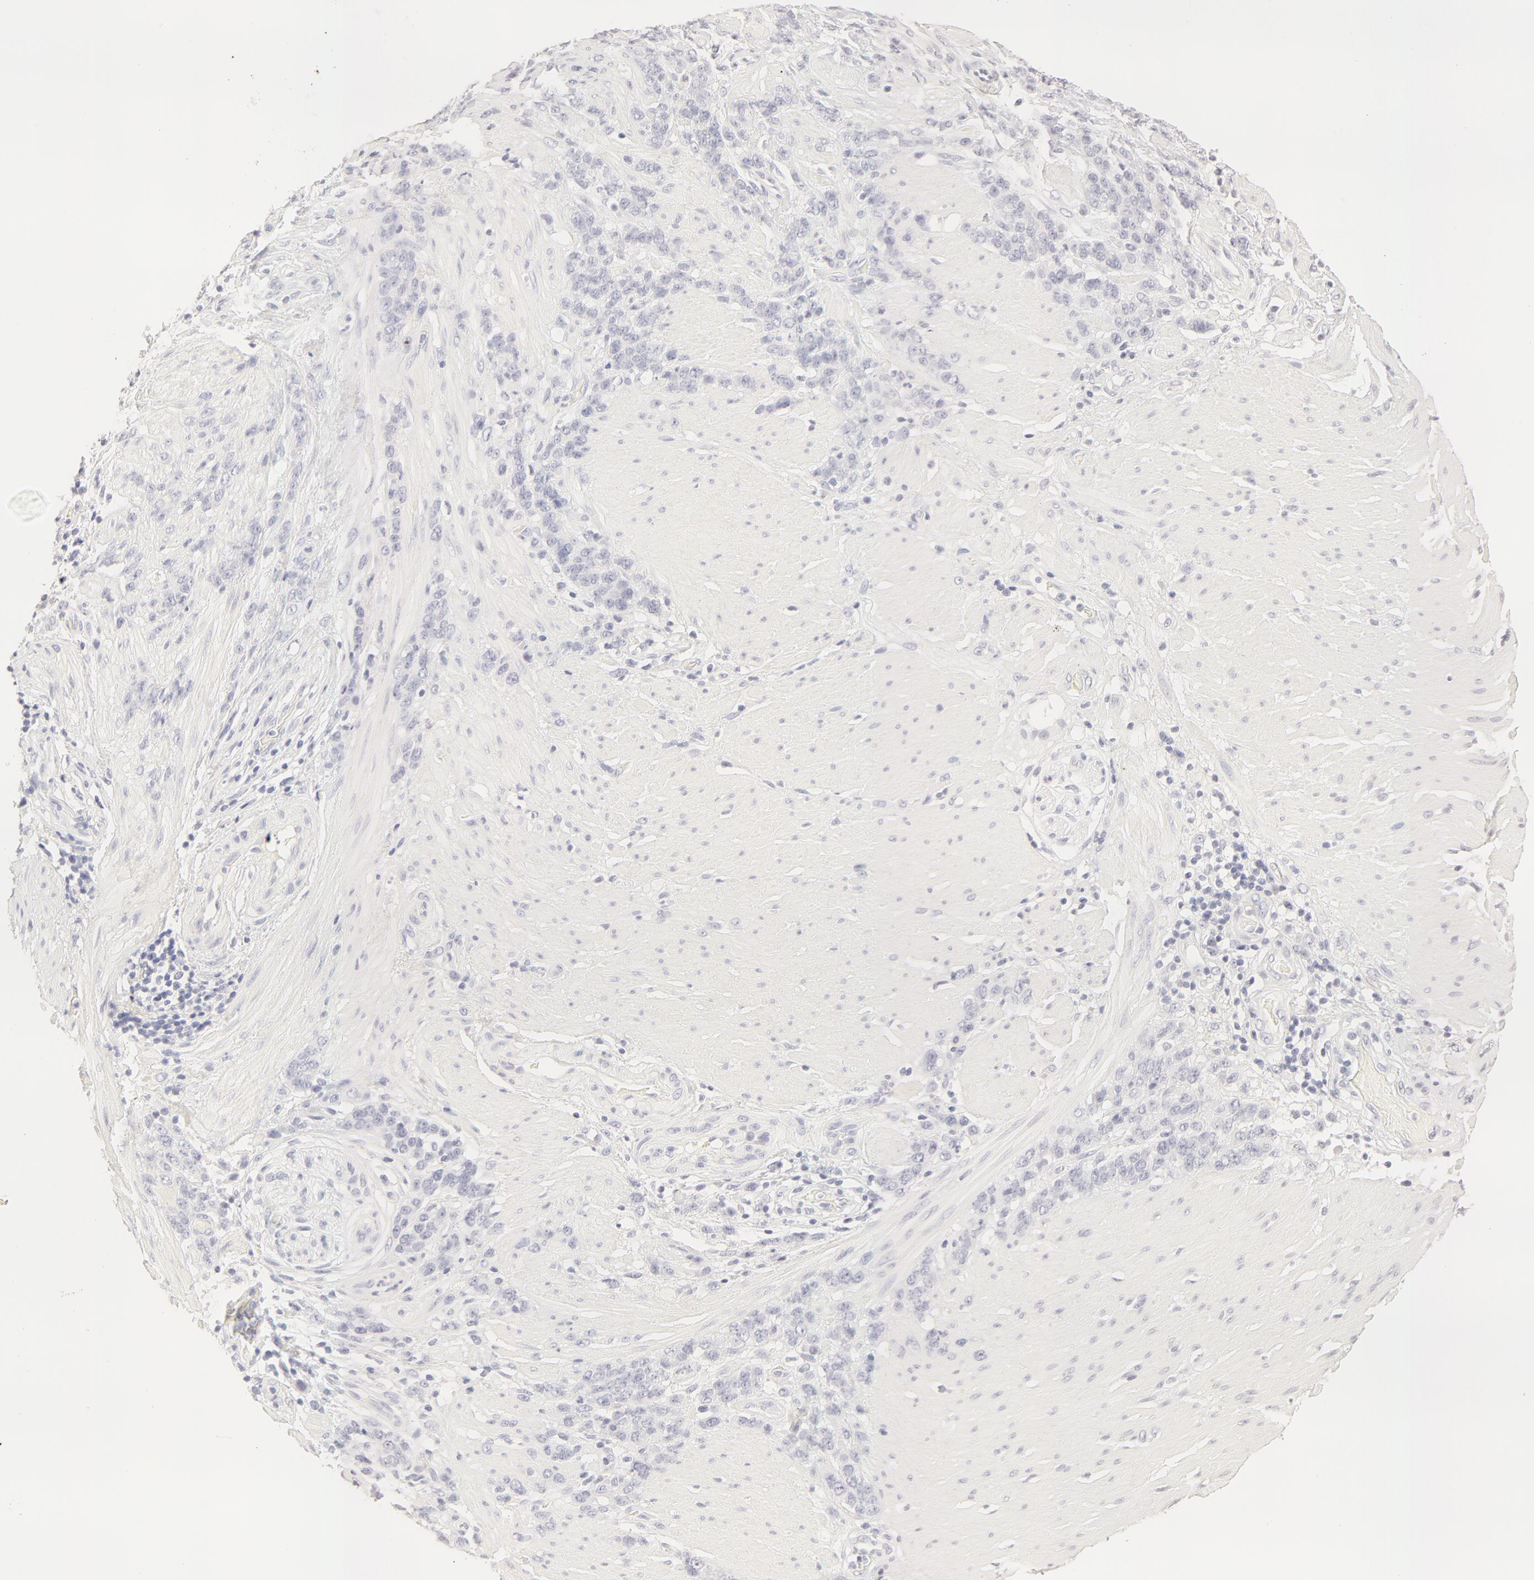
{"staining": {"intensity": "negative", "quantity": "none", "location": "none"}, "tissue": "stomach cancer", "cell_type": "Tumor cells", "image_type": "cancer", "snomed": [{"axis": "morphology", "description": "Adenocarcinoma, NOS"}, {"axis": "topography", "description": "Stomach, lower"}], "caption": "Immunohistochemistry micrograph of neoplastic tissue: human stomach cancer (adenocarcinoma) stained with DAB (3,3'-diaminobenzidine) reveals no significant protein staining in tumor cells. (DAB (3,3'-diaminobenzidine) immunohistochemistry visualized using brightfield microscopy, high magnification).", "gene": "LGALS7B", "patient": {"sex": "male", "age": 88}}